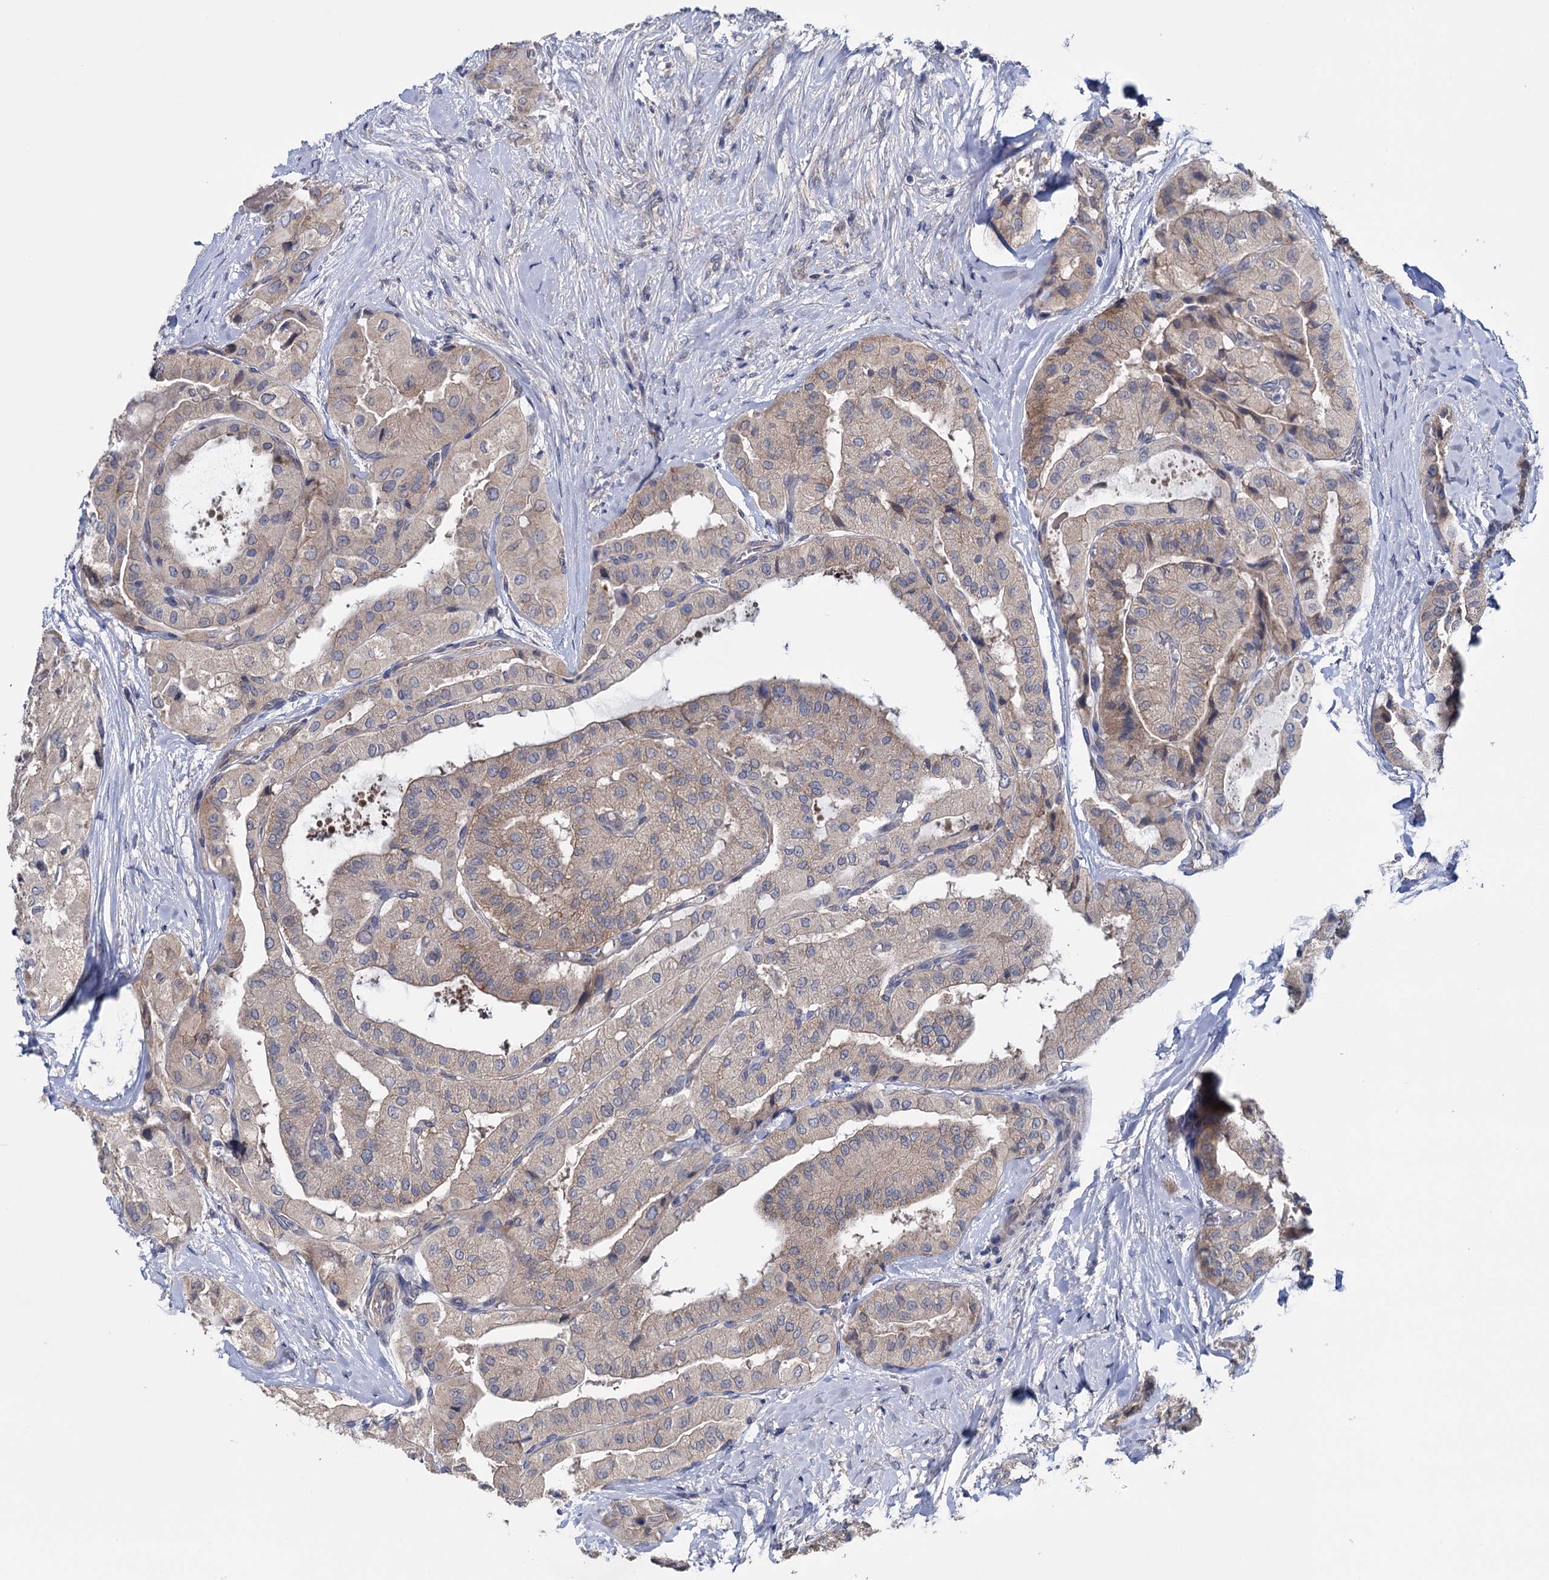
{"staining": {"intensity": "weak", "quantity": ">75%", "location": "cytoplasmic/membranous"}, "tissue": "thyroid cancer", "cell_type": "Tumor cells", "image_type": "cancer", "snomed": [{"axis": "morphology", "description": "Papillary adenocarcinoma, NOS"}, {"axis": "topography", "description": "Thyroid gland"}], "caption": "High-magnification brightfield microscopy of thyroid cancer stained with DAB (3,3'-diaminobenzidine) (brown) and counterstained with hematoxylin (blue). tumor cells exhibit weak cytoplasmic/membranous staining is identified in approximately>75% of cells.", "gene": "GSTM2", "patient": {"sex": "female", "age": 59}}